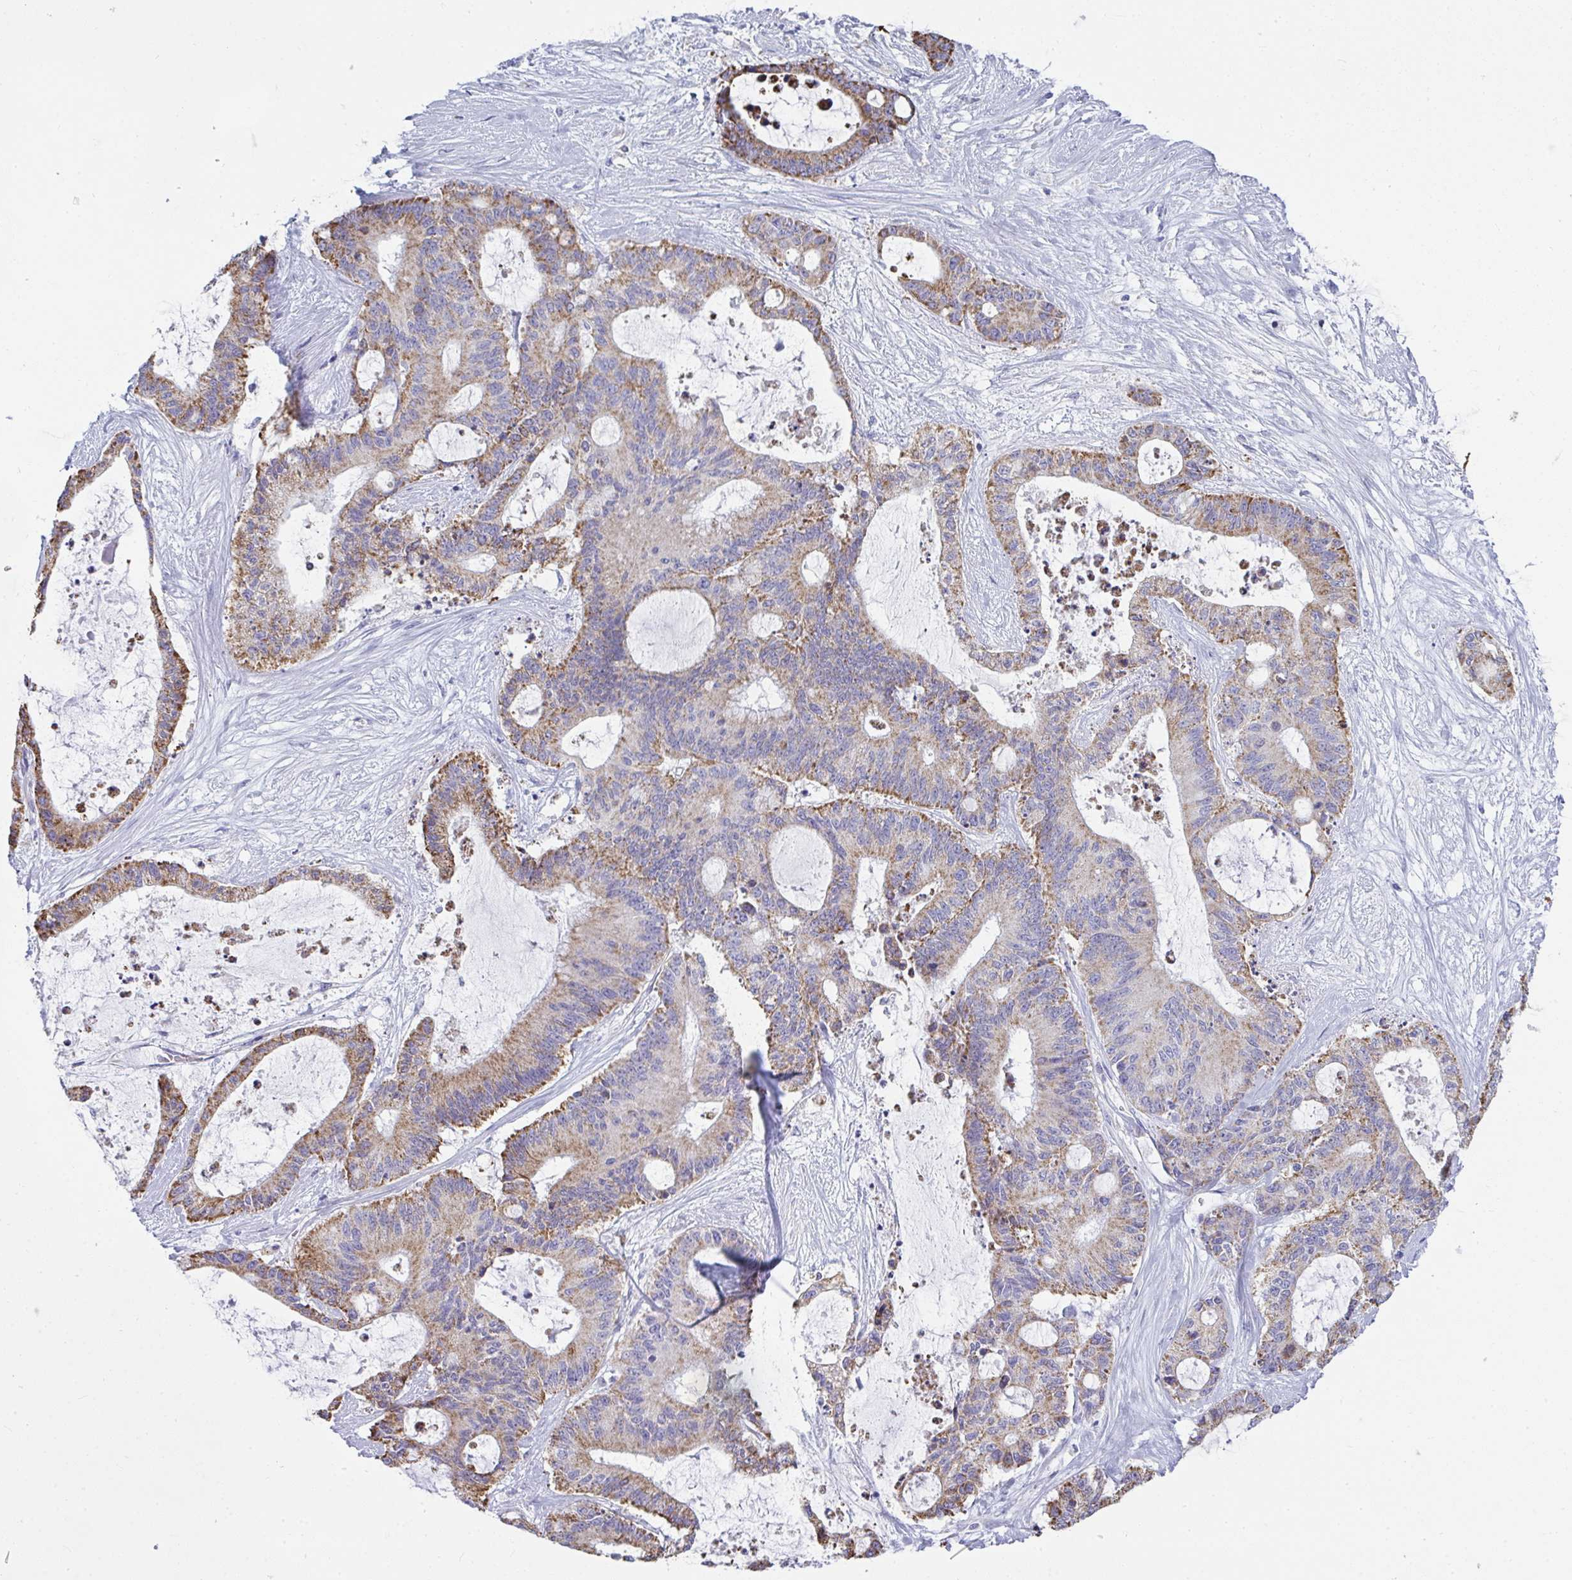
{"staining": {"intensity": "moderate", "quantity": "25%-75%", "location": "cytoplasmic/membranous"}, "tissue": "liver cancer", "cell_type": "Tumor cells", "image_type": "cancer", "snomed": [{"axis": "morphology", "description": "Normal tissue, NOS"}, {"axis": "morphology", "description": "Cholangiocarcinoma"}, {"axis": "topography", "description": "Liver"}, {"axis": "topography", "description": "Peripheral nerve tissue"}], "caption": "Liver cancer tissue exhibits moderate cytoplasmic/membranous staining in approximately 25%-75% of tumor cells, visualized by immunohistochemistry. Nuclei are stained in blue.", "gene": "SLC6A1", "patient": {"sex": "female", "age": 73}}